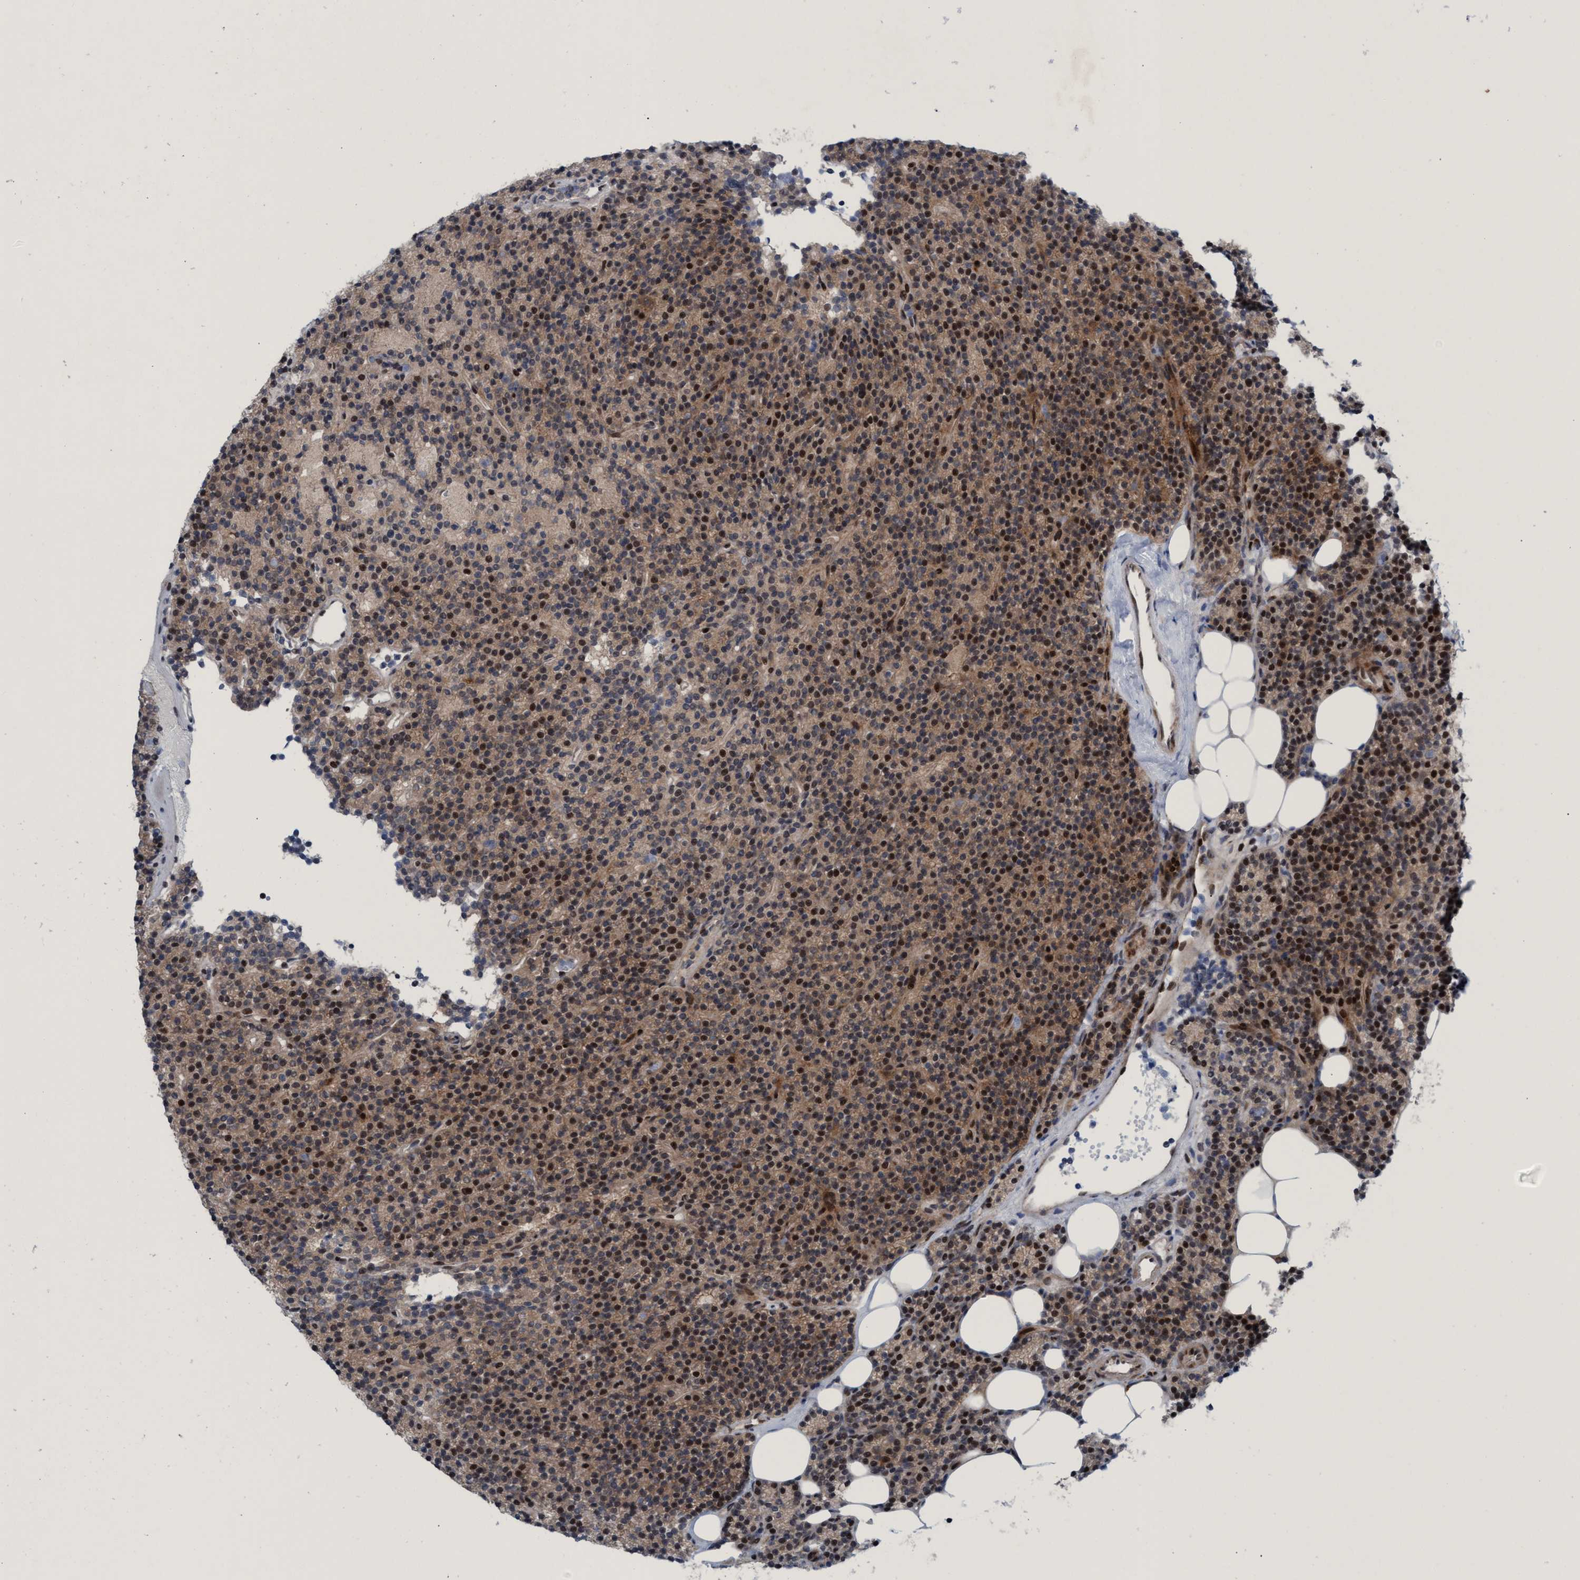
{"staining": {"intensity": "strong", "quantity": "25%-75%", "location": "cytoplasmic/membranous,nuclear"}, "tissue": "parathyroid gland", "cell_type": "Glandular cells", "image_type": "normal", "snomed": [{"axis": "morphology", "description": "Normal tissue, NOS"}, {"axis": "topography", "description": "Parathyroid gland"}], "caption": "Glandular cells demonstrate high levels of strong cytoplasmic/membranous,nuclear staining in about 25%-75% of cells in normal parathyroid gland. (IHC, brightfield microscopy, high magnification).", "gene": "CWC27", "patient": {"sex": "male", "age": 75}}